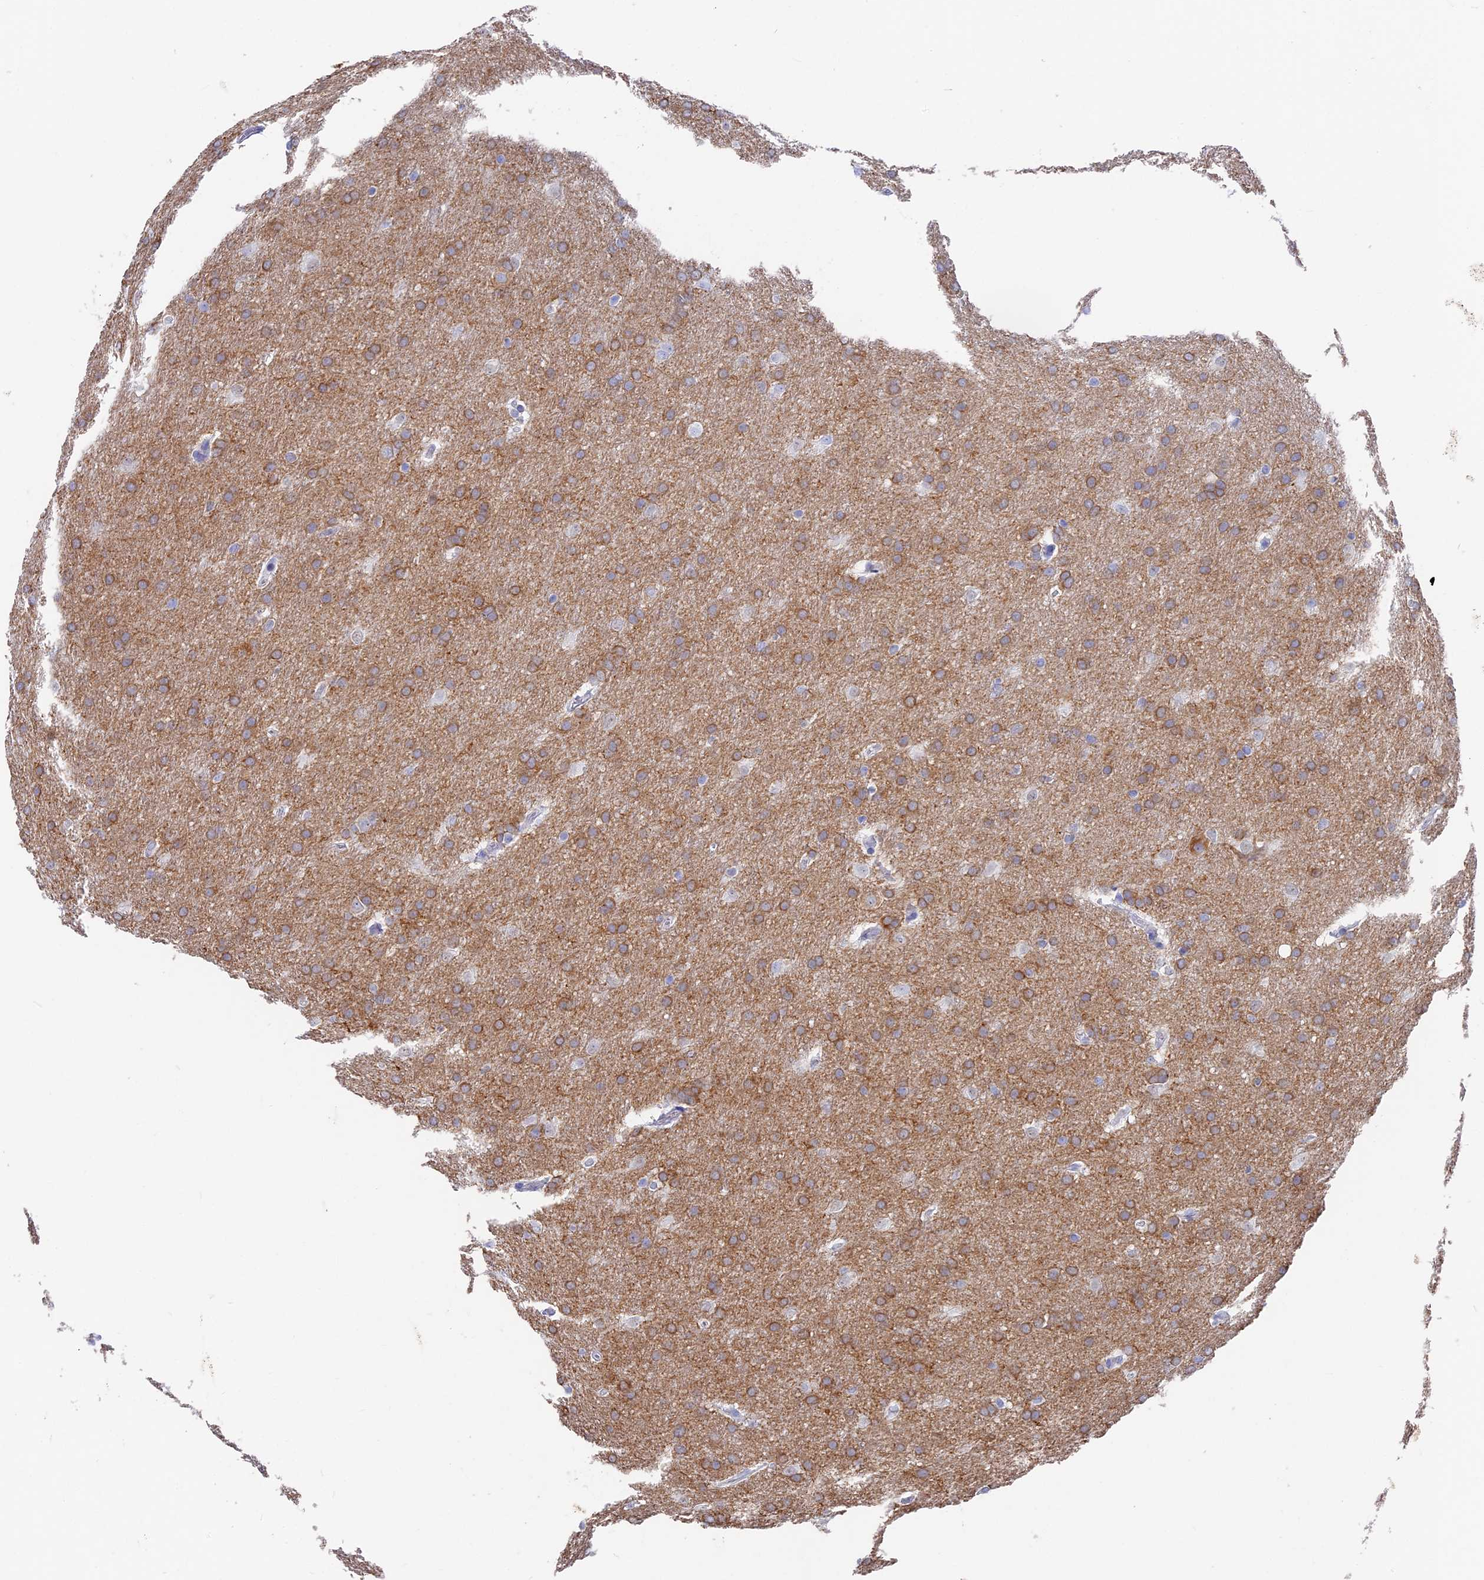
{"staining": {"intensity": "moderate", "quantity": ">75%", "location": "cytoplasmic/membranous"}, "tissue": "glioma", "cell_type": "Tumor cells", "image_type": "cancer", "snomed": [{"axis": "morphology", "description": "Glioma, malignant, Low grade"}, {"axis": "topography", "description": "Brain"}], "caption": "A brown stain shows moderate cytoplasmic/membranous staining of a protein in human glioma tumor cells.", "gene": "VPS33B", "patient": {"sex": "female", "age": 32}}